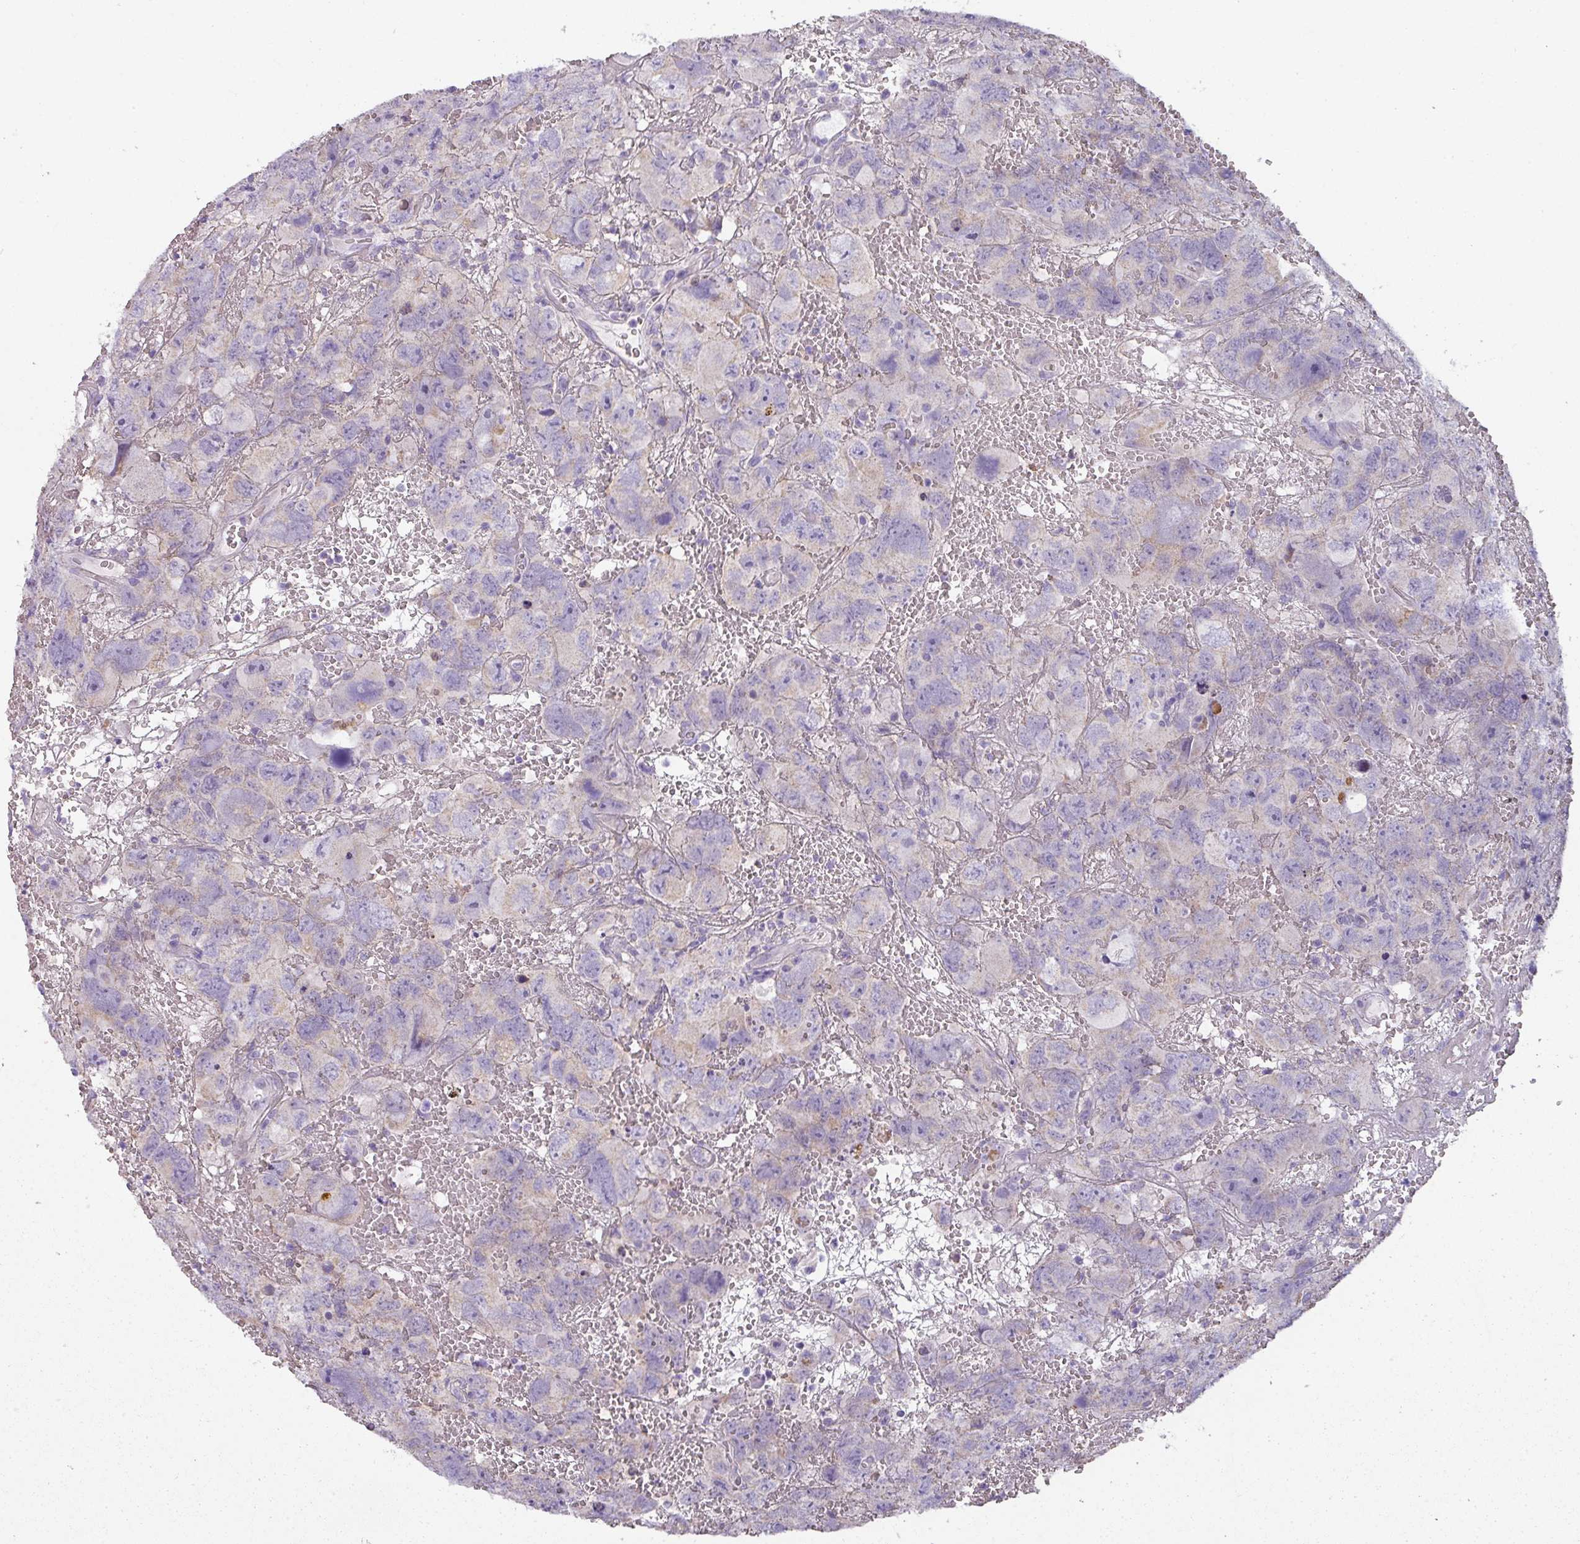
{"staining": {"intensity": "weak", "quantity": "<25%", "location": "cytoplasmic/membranous"}, "tissue": "testis cancer", "cell_type": "Tumor cells", "image_type": "cancer", "snomed": [{"axis": "morphology", "description": "Carcinoma, Embryonal, NOS"}, {"axis": "topography", "description": "Testis"}], "caption": "Immunohistochemistry micrograph of human testis cancer stained for a protein (brown), which reveals no positivity in tumor cells. Nuclei are stained in blue.", "gene": "PALS2", "patient": {"sex": "male", "age": 45}}